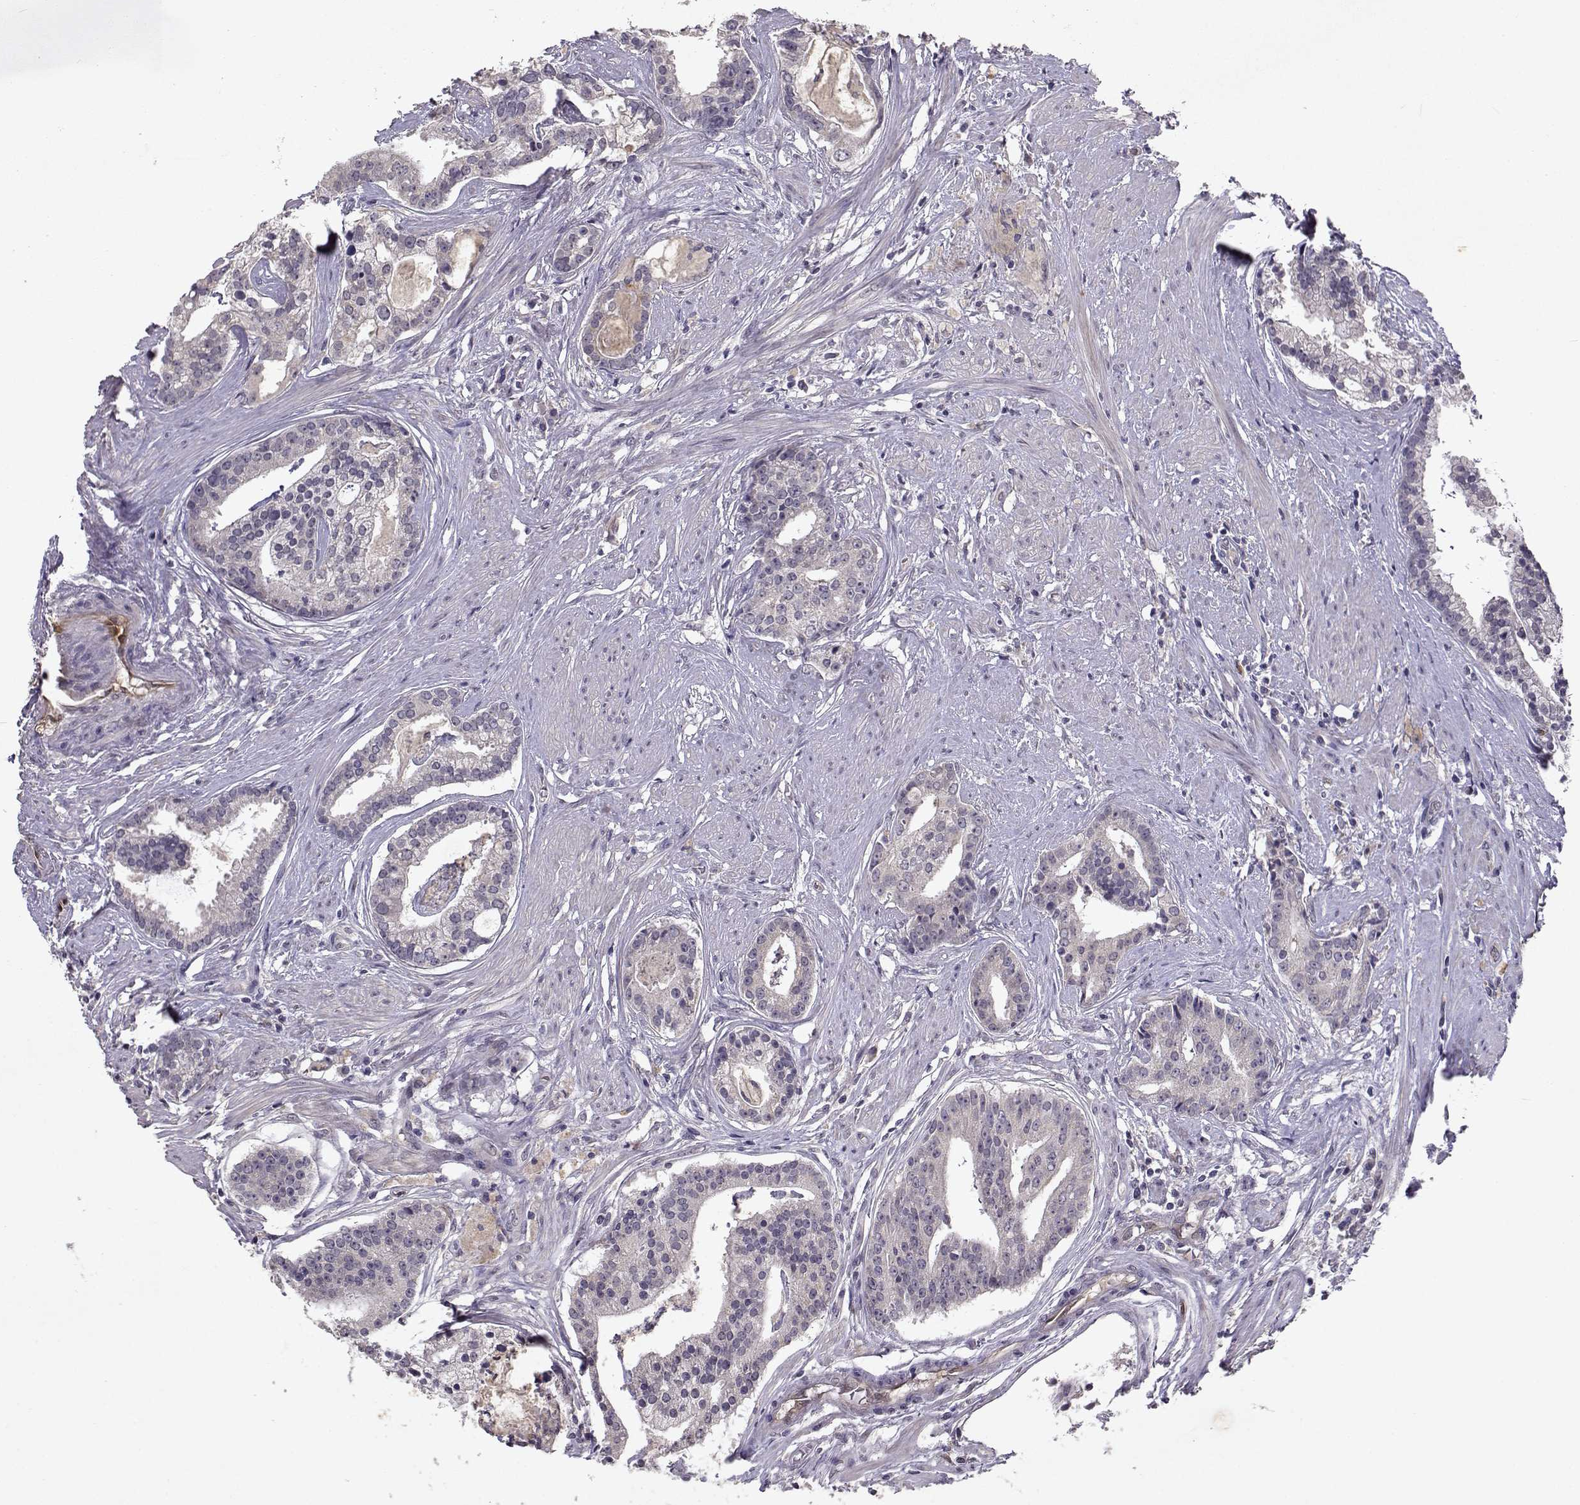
{"staining": {"intensity": "negative", "quantity": "none", "location": "none"}, "tissue": "prostate cancer", "cell_type": "Tumor cells", "image_type": "cancer", "snomed": [{"axis": "morphology", "description": "Adenocarcinoma, NOS"}, {"axis": "topography", "description": "Prostate and seminal vesicle, NOS"}, {"axis": "topography", "description": "Prostate"}], "caption": "Protein analysis of adenocarcinoma (prostate) displays no significant staining in tumor cells.", "gene": "BMX", "patient": {"sex": "male", "age": 44}}